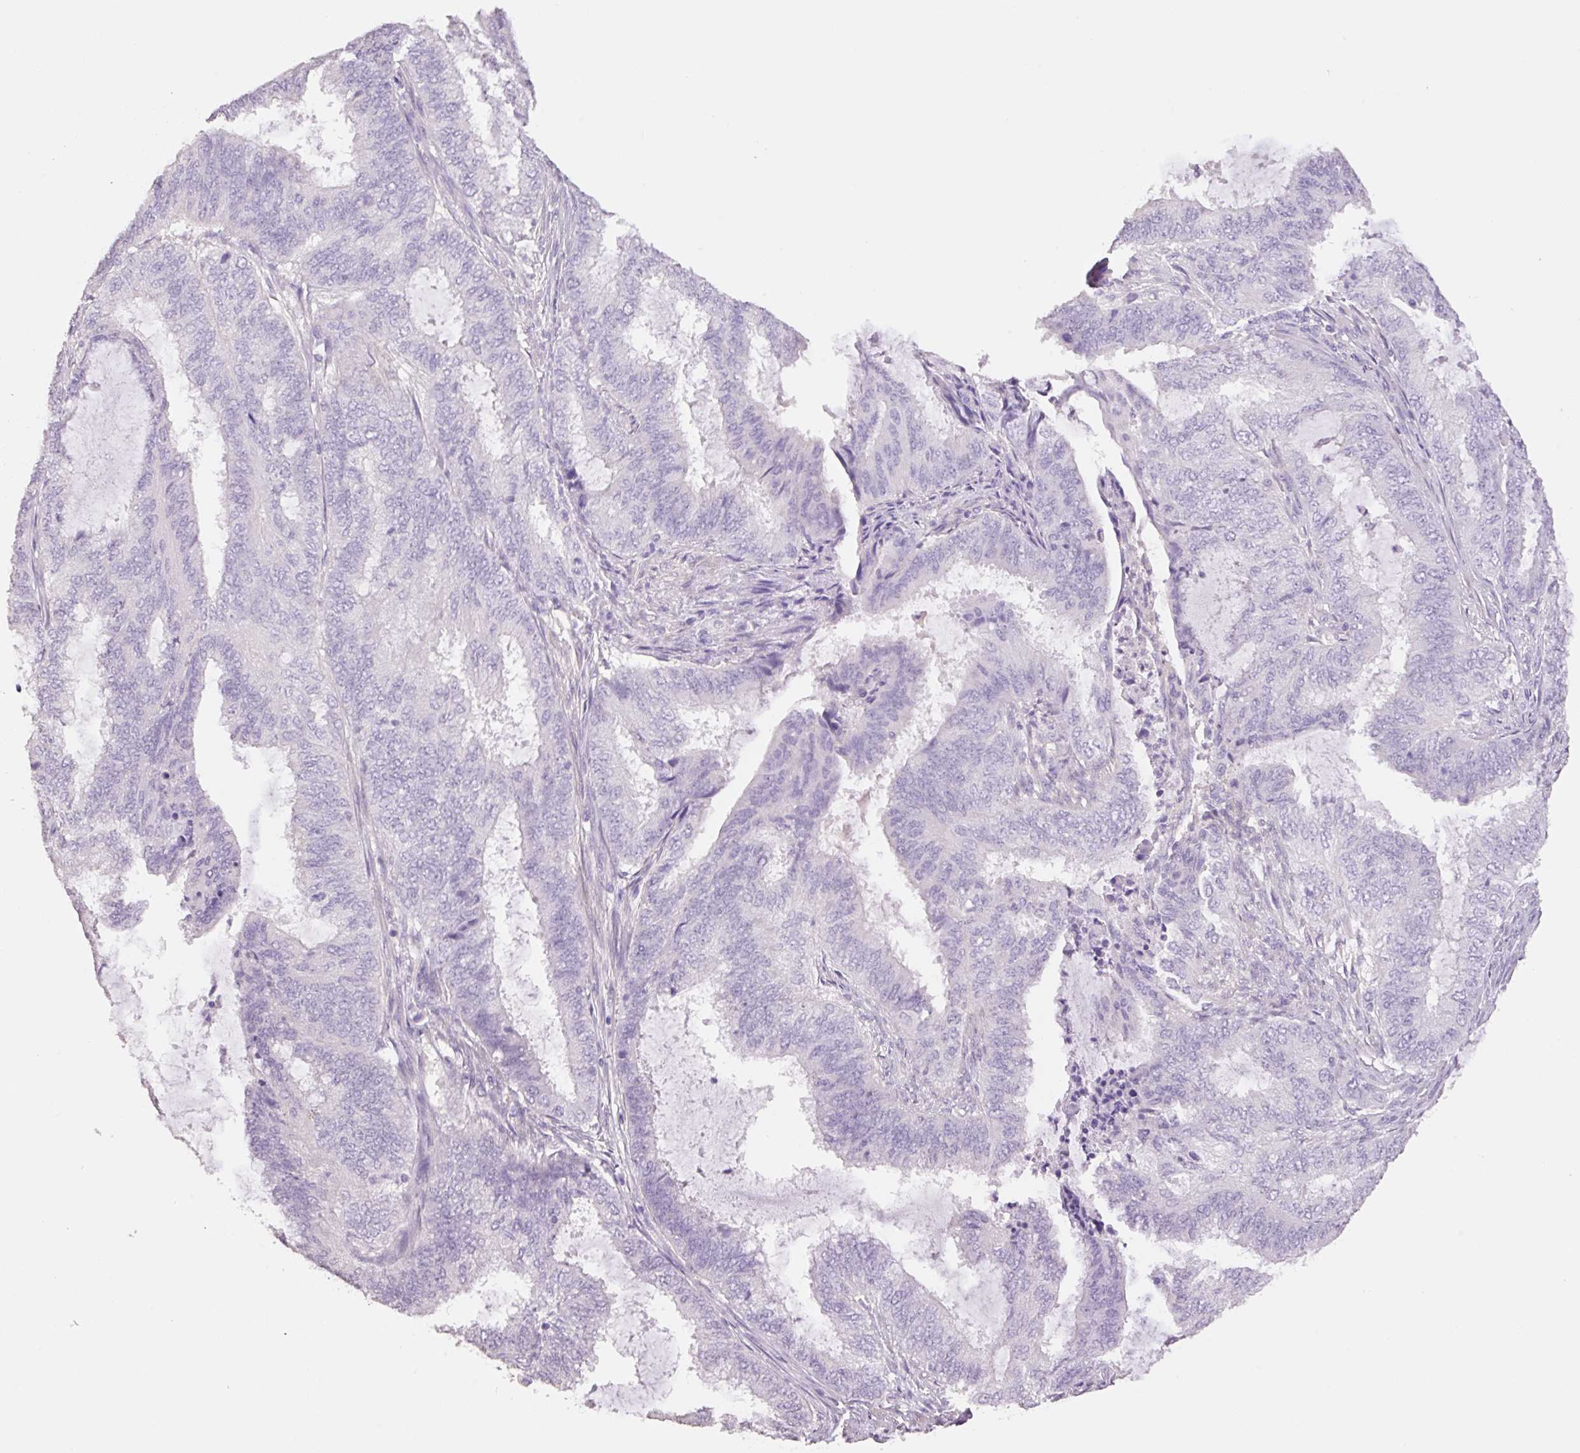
{"staining": {"intensity": "negative", "quantity": "none", "location": "none"}, "tissue": "endometrial cancer", "cell_type": "Tumor cells", "image_type": "cancer", "snomed": [{"axis": "morphology", "description": "Adenocarcinoma, NOS"}, {"axis": "topography", "description": "Endometrium"}], "caption": "Tumor cells show no significant positivity in endometrial cancer.", "gene": "HCRTR2", "patient": {"sex": "female", "age": 51}}